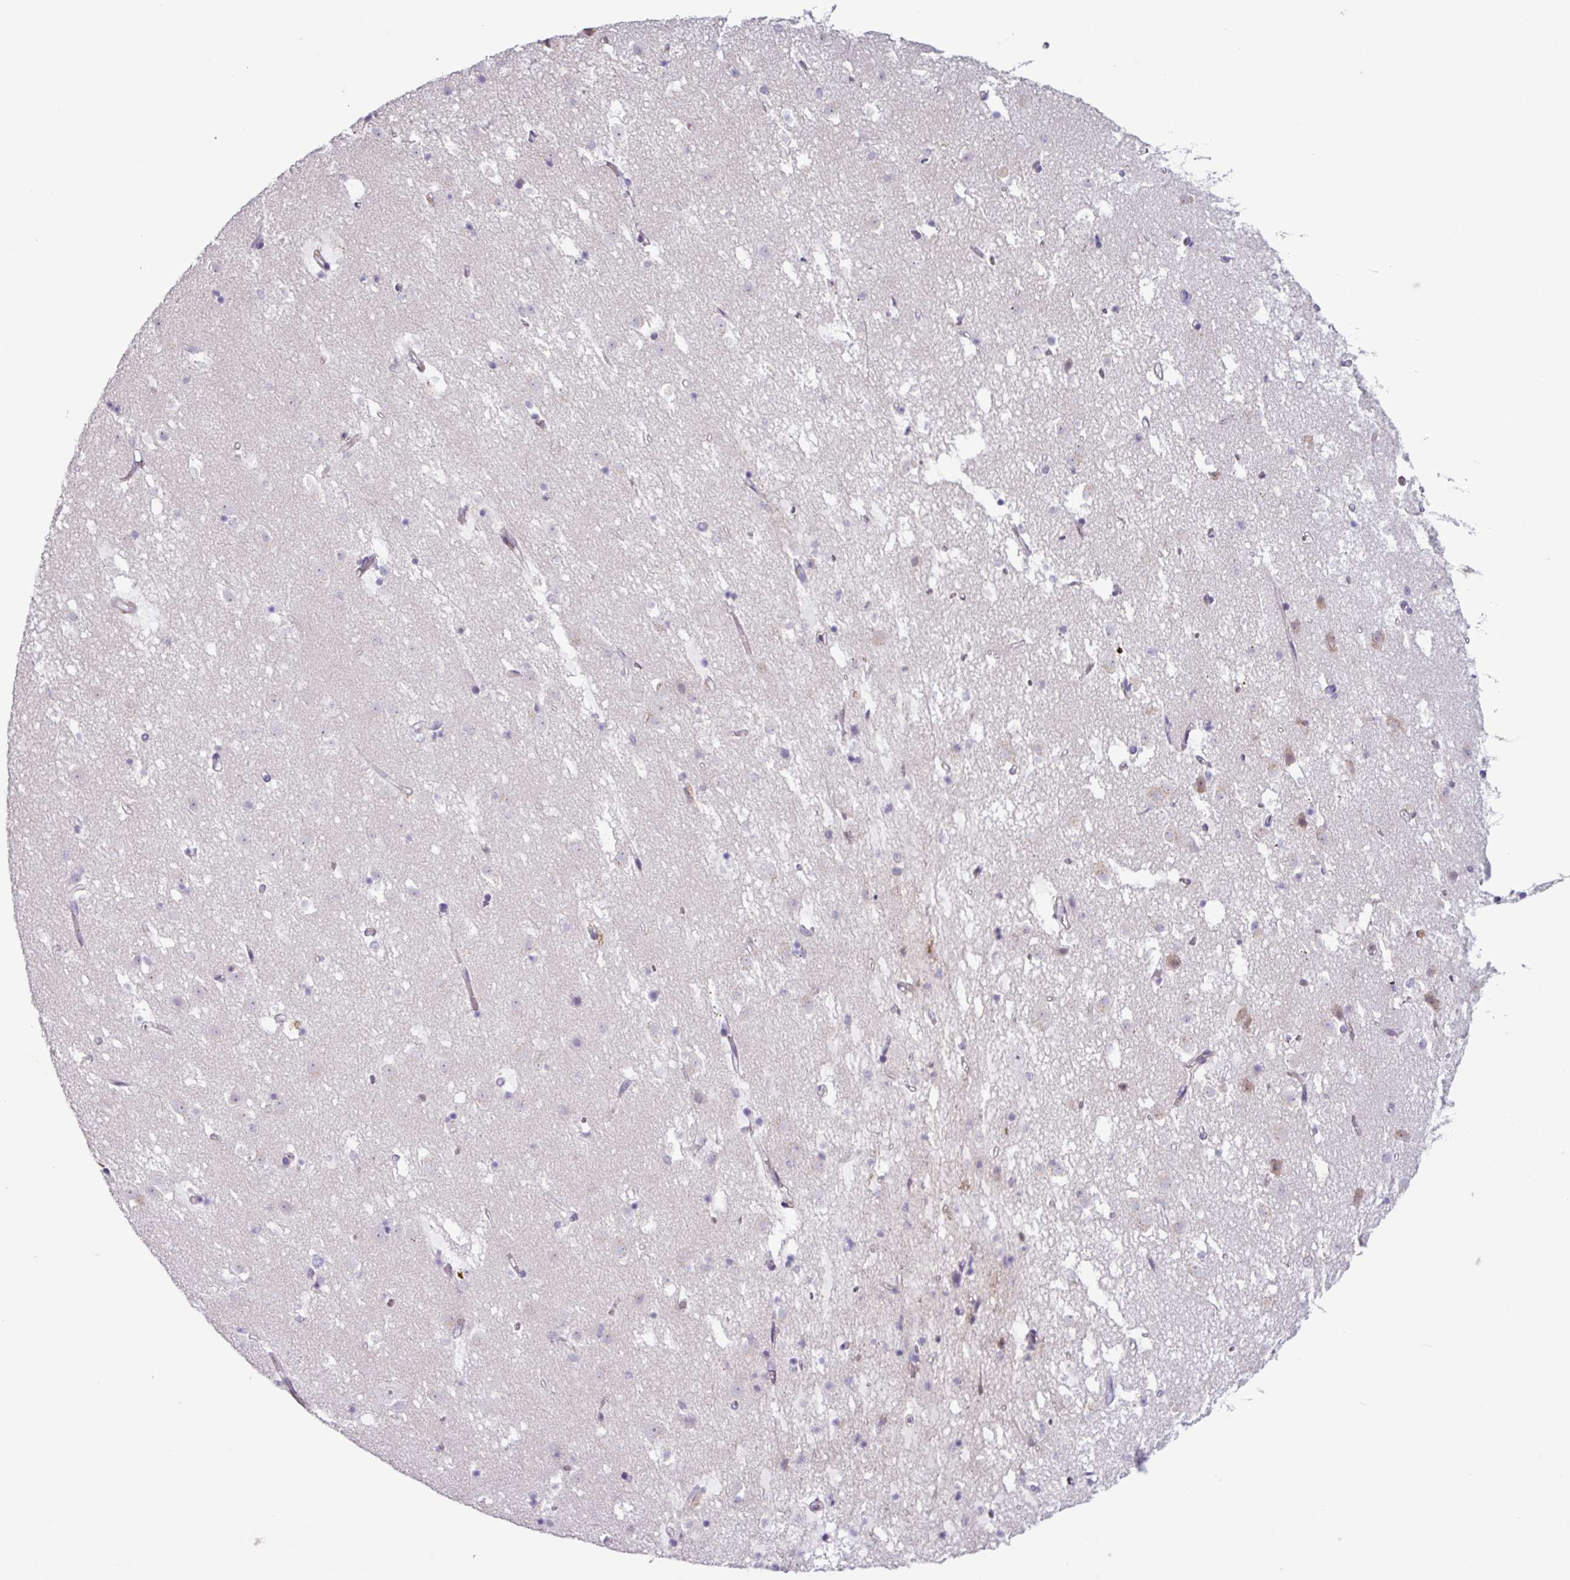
{"staining": {"intensity": "weak", "quantity": "<25%", "location": "cytoplasmic/membranous"}, "tissue": "caudate", "cell_type": "Glial cells", "image_type": "normal", "snomed": [{"axis": "morphology", "description": "Normal tissue, NOS"}, {"axis": "topography", "description": "Lateral ventricle wall"}], "caption": "This is a micrograph of IHC staining of benign caudate, which shows no positivity in glial cells.", "gene": "C4A", "patient": {"sex": "male", "age": 58}}